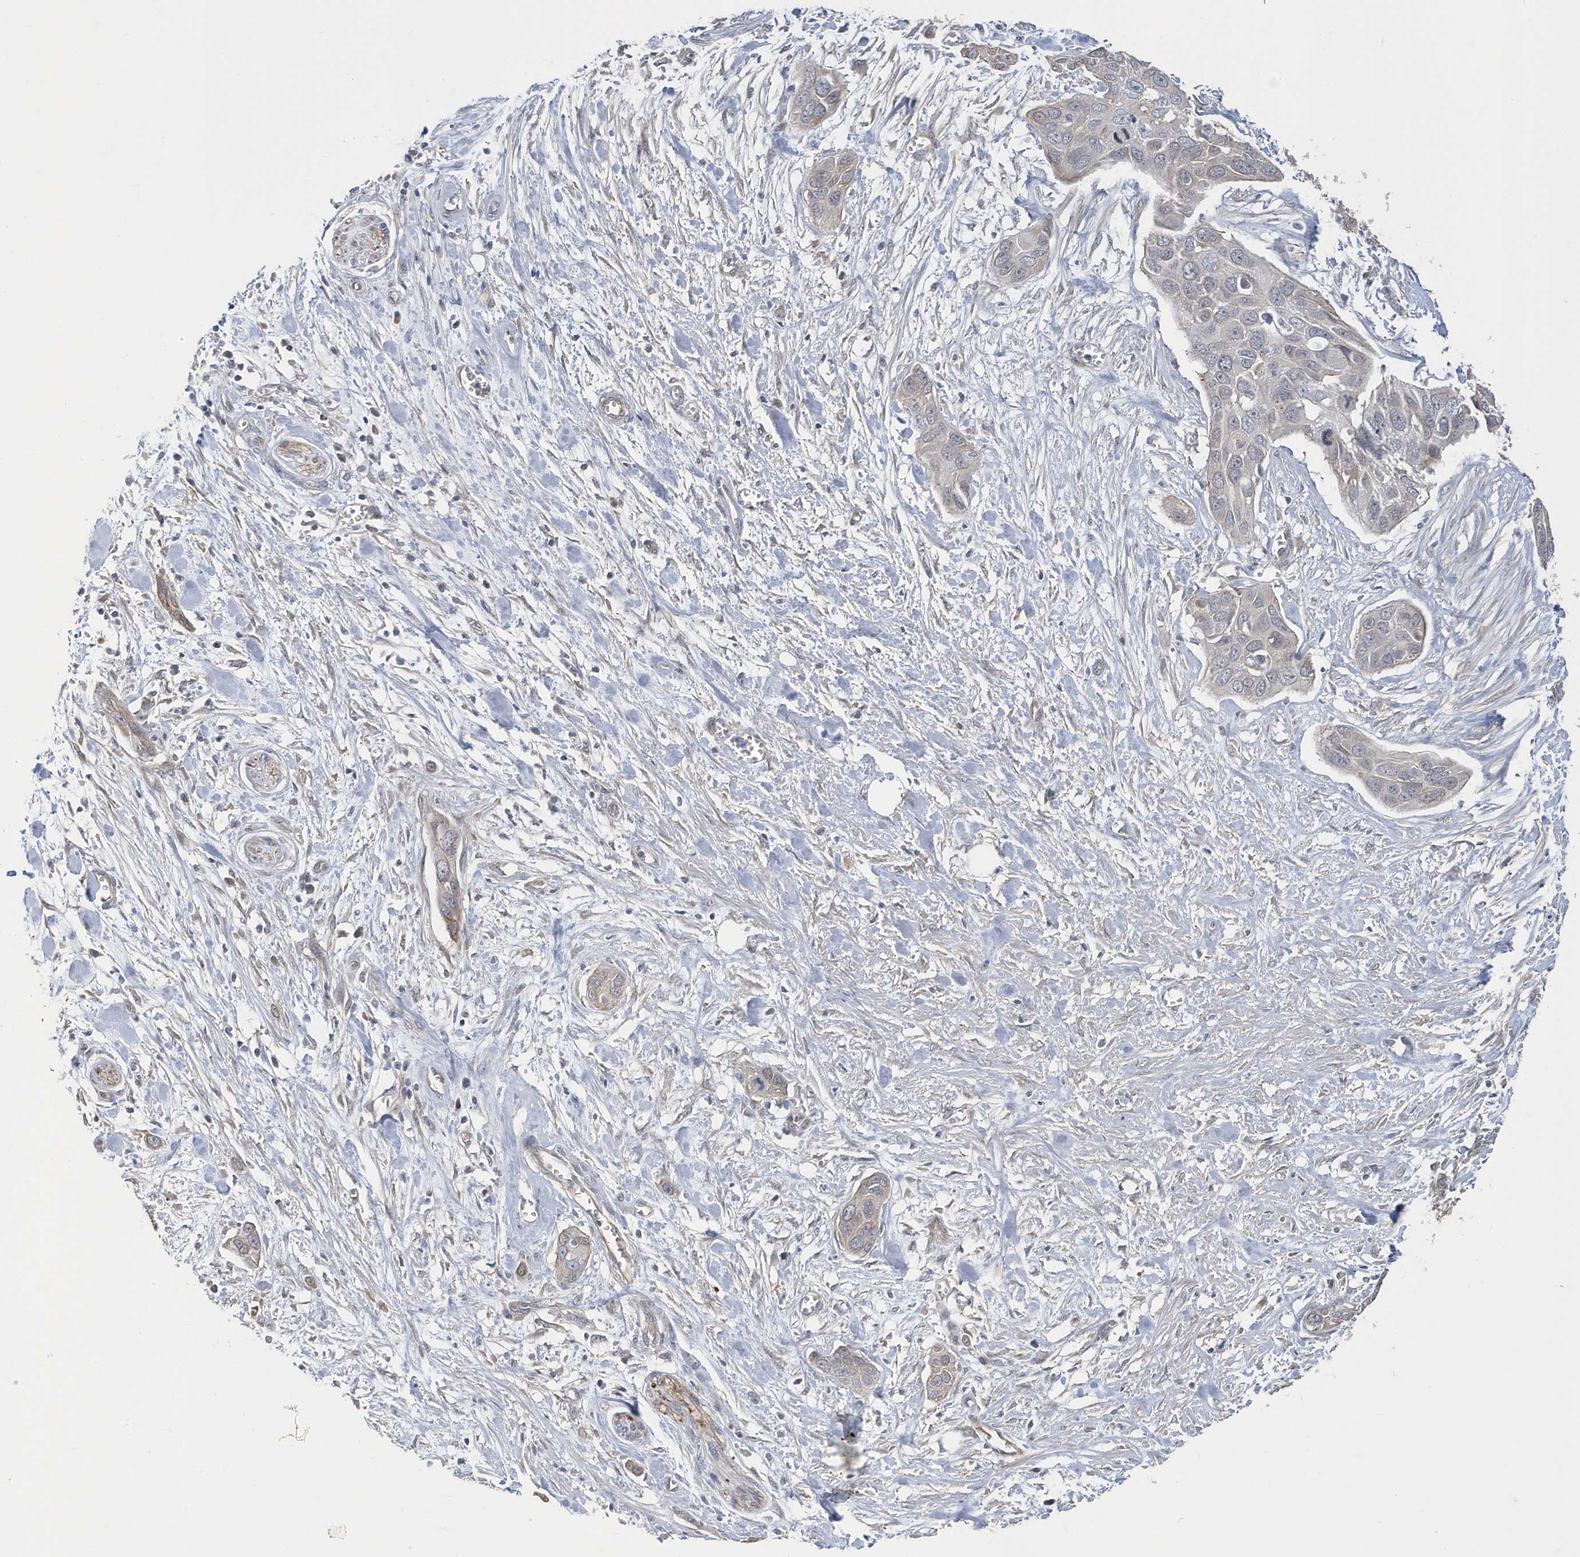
{"staining": {"intensity": "negative", "quantity": "none", "location": "none"}, "tissue": "pancreatic cancer", "cell_type": "Tumor cells", "image_type": "cancer", "snomed": [{"axis": "morphology", "description": "Adenocarcinoma, NOS"}, {"axis": "topography", "description": "Pancreas"}], "caption": "IHC histopathology image of neoplastic tissue: pancreatic cancer (adenocarcinoma) stained with DAB (3,3'-diaminobenzidine) demonstrates no significant protein expression in tumor cells.", "gene": "ZNF654", "patient": {"sex": "female", "age": 60}}